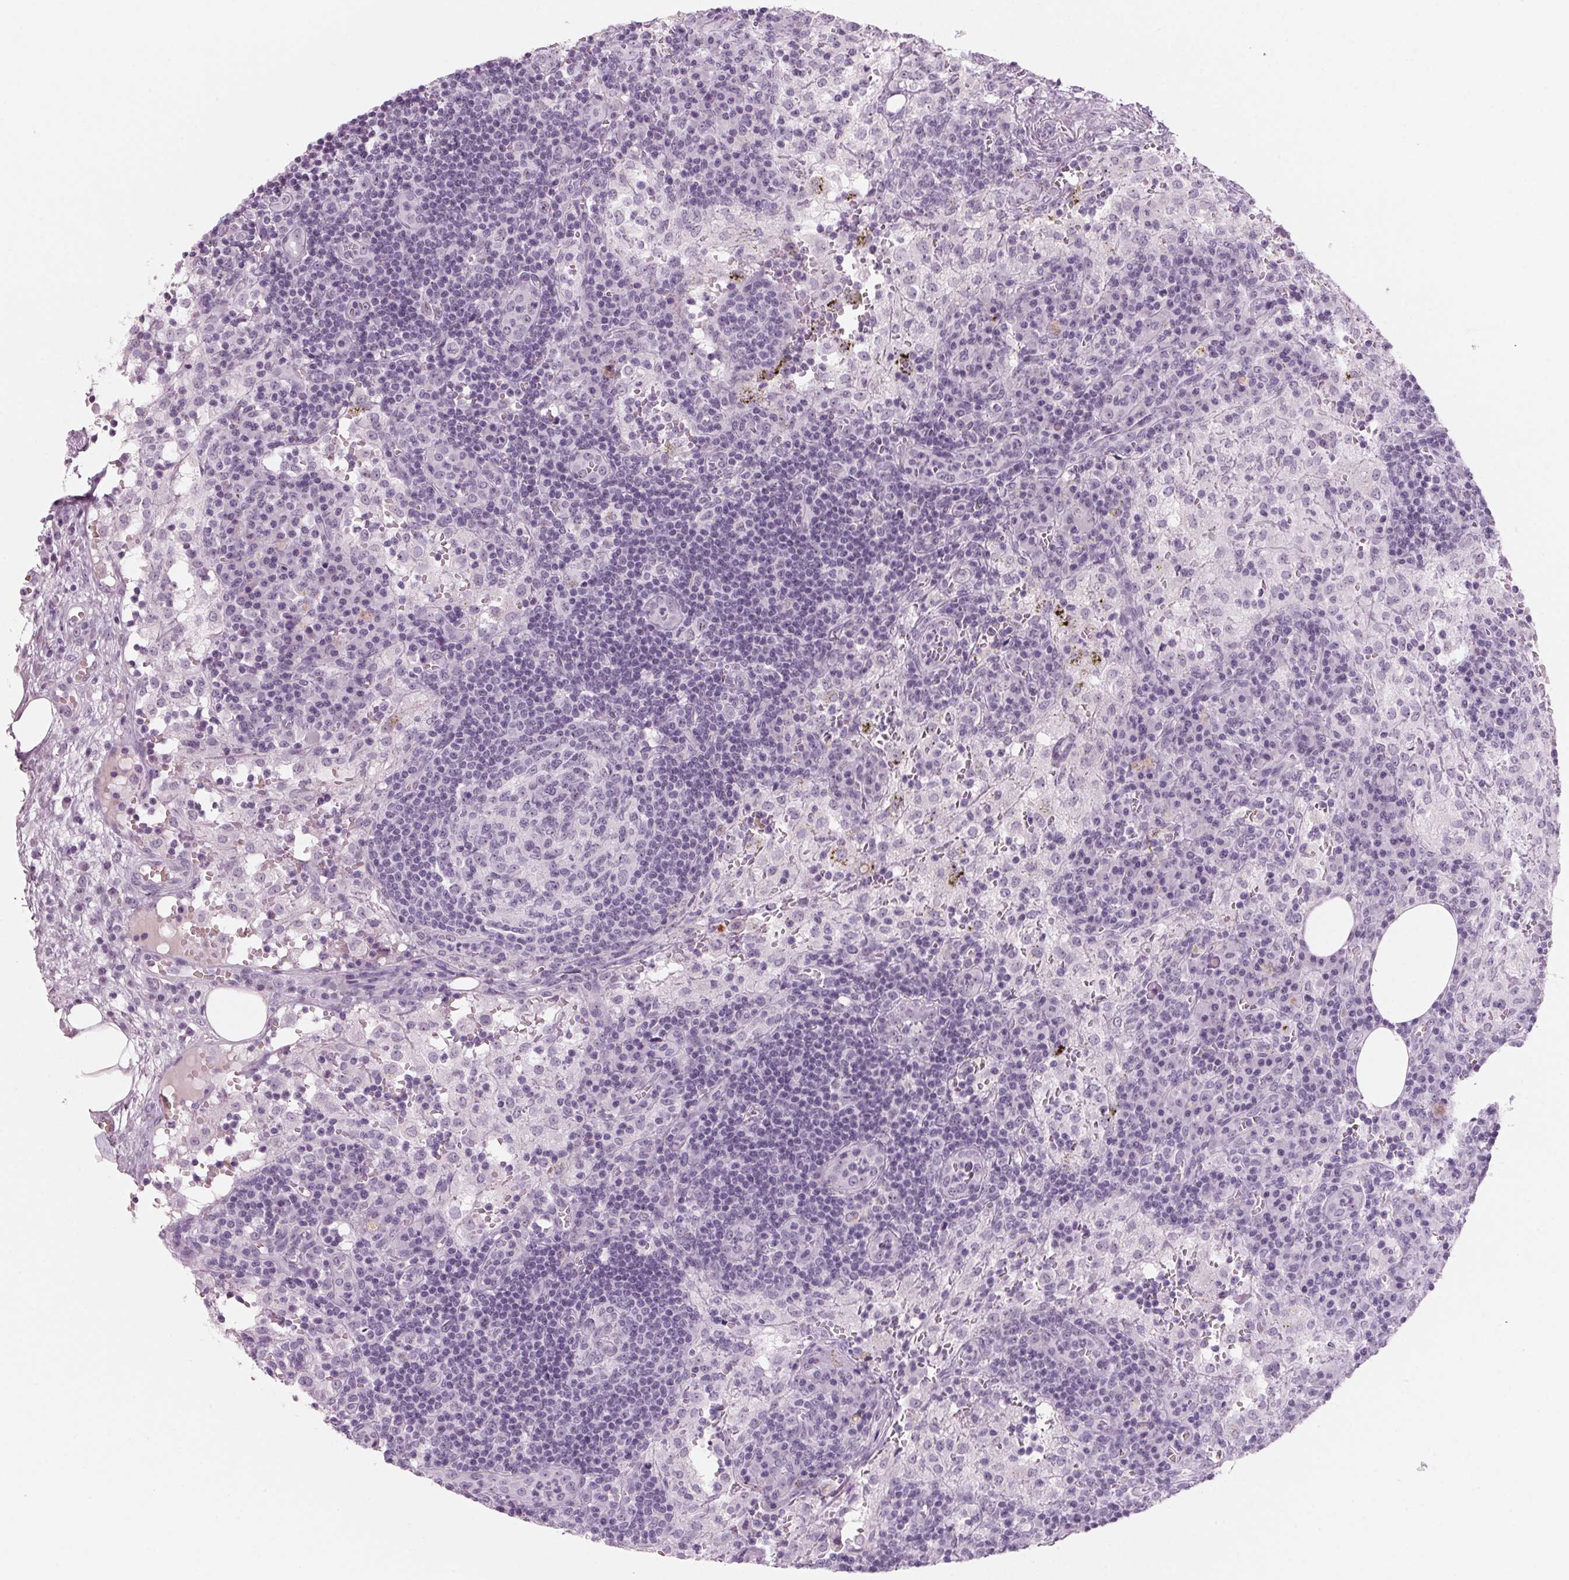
{"staining": {"intensity": "negative", "quantity": "none", "location": "none"}, "tissue": "lymph node", "cell_type": "Germinal center cells", "image_type": "normal", "snomed": [{"axis": "morphology", "description": "Normal tissue, NOS"}, {"axis": "topography", "description": "Lymph node"}], "caption": "The histopathology image reveals no staining of germinal center cells in unremarkable lymph node.", "gene": "DNTTIP2", "patient": {"sex": "male", "age": 62}}